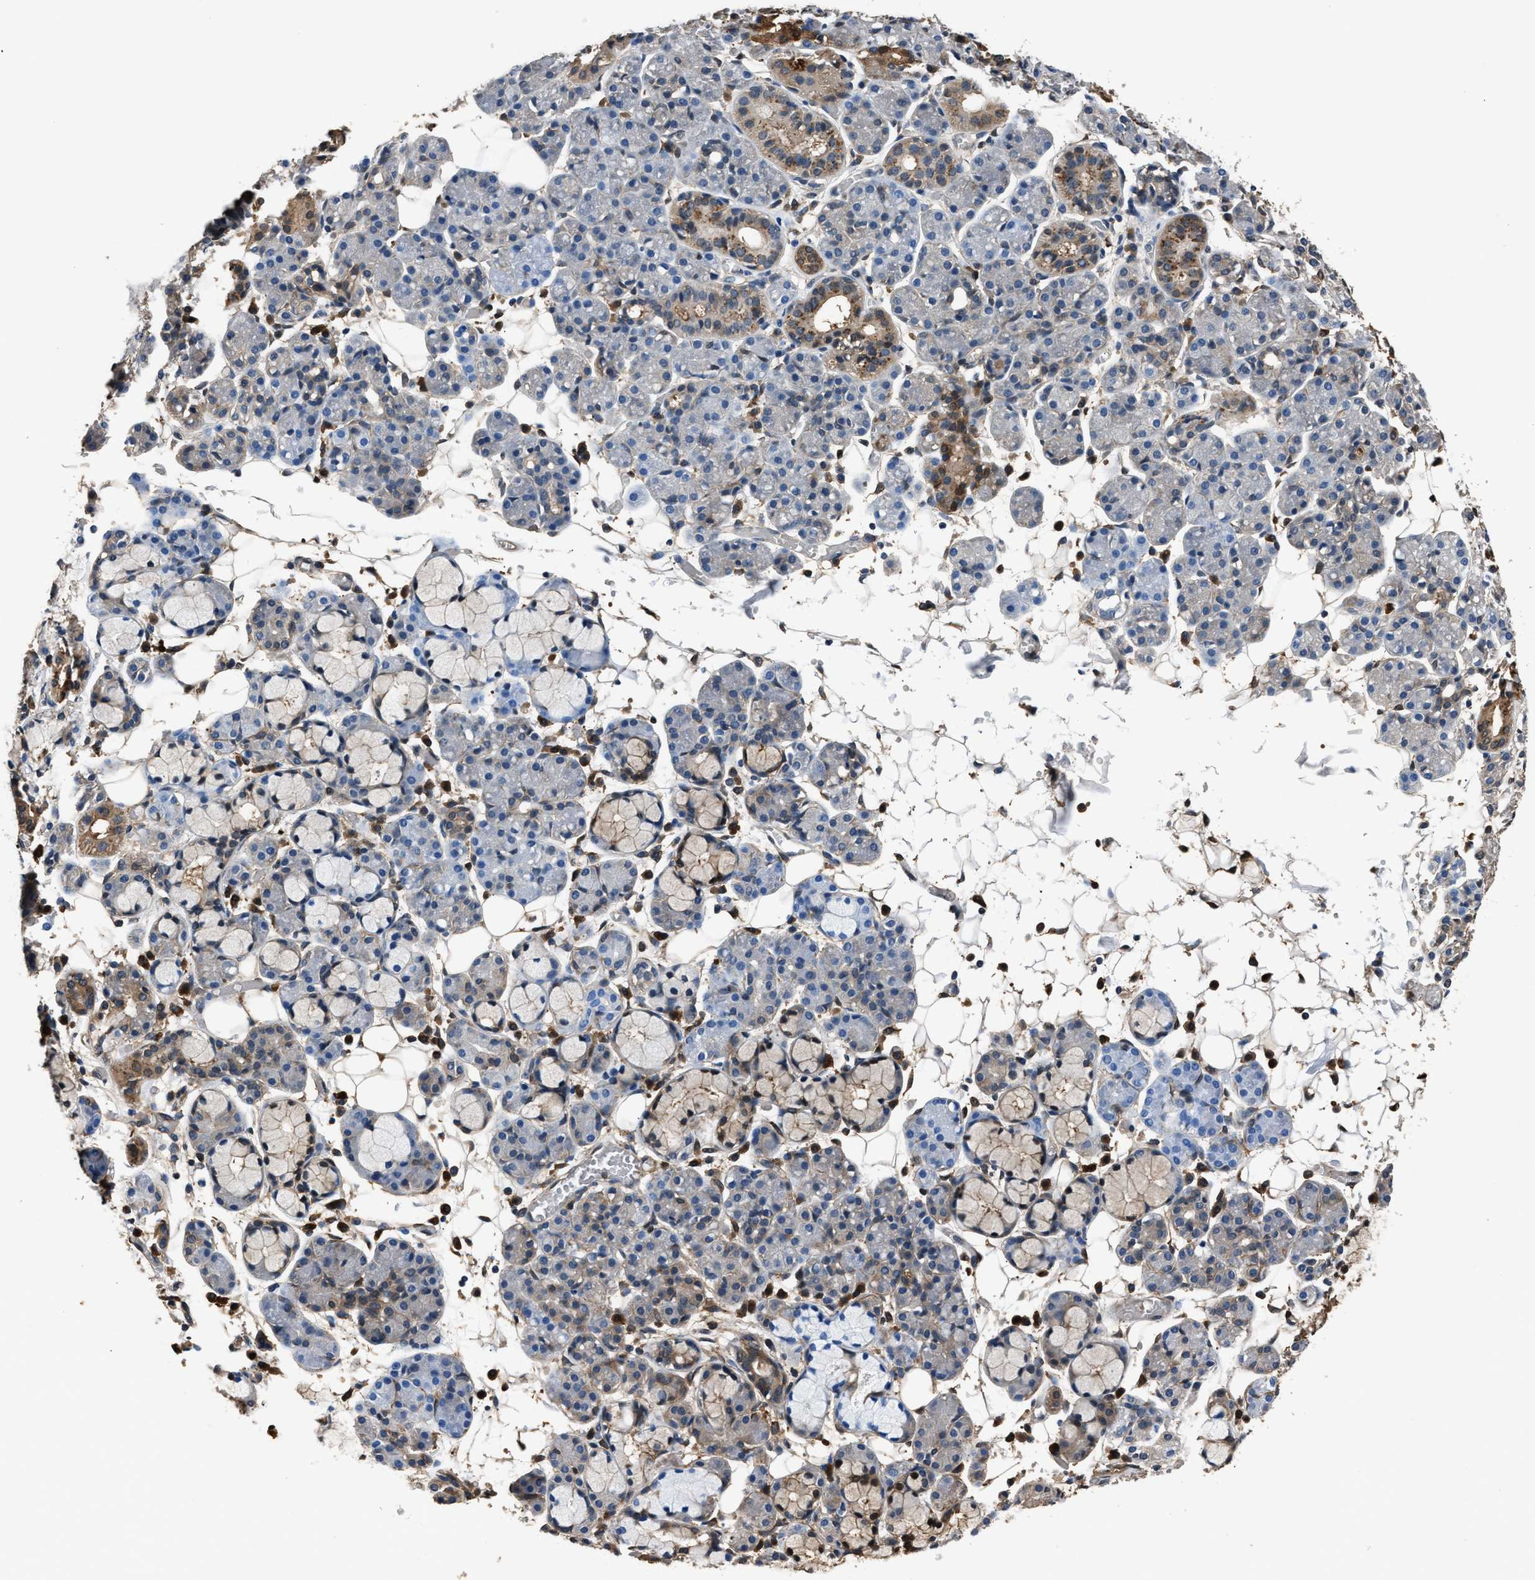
{"staining": {"intensity": "moderate", "quantity": "25%-75%", "location": "cytoplasmic/membranous"}, "tissue": "salivary gland", "cell_type": "Glandular cells", "image_type": "normal", "snomed": [{"axis": "morphology", "description": "Normal tissue, NOS"}, {"axis": "topography", "description": "Salivary gland"}], "caption": "The image shows a brown stain indicating the presence of a protein in the cytoplasmic/membranous of glandular cells in salivary gland.", "gene": "GSTP1", "patient": {"sex": "male", "age": 63}}